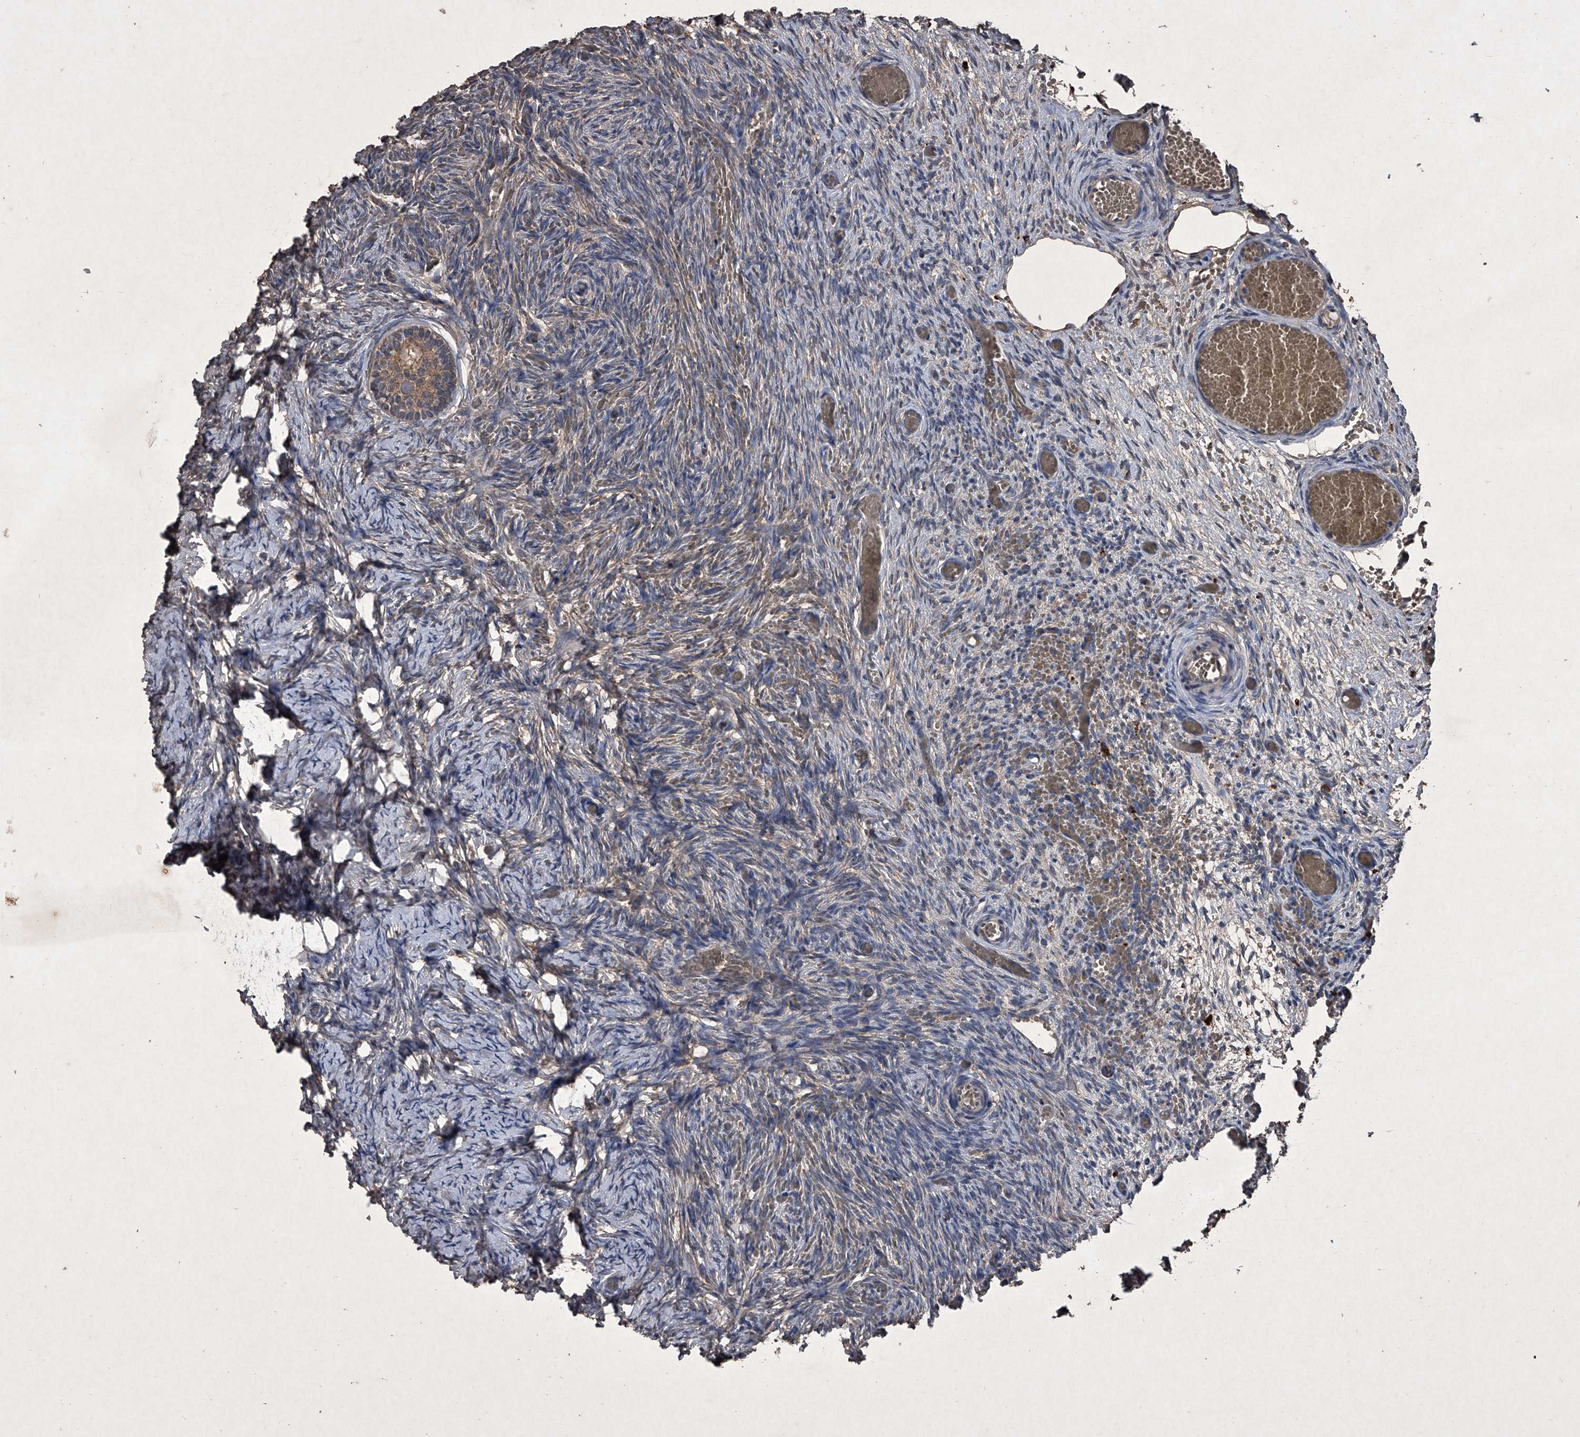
{"staining": {"intensity": "moderate", "quantity": ">75%", "location": "cytoplasmic/membranous"}, "tissue": "ovary", "cell_type": "Follicle cells", "image_type": "normal", "snomed": [{"axis": "morphology", "description": "Adenocarcinoma, NOS"}, {"axis": "topography", "description": "Endometrium"}], "caption": "Immunohistochemistry of unremarkable ovary reveals medium levels of moderate cytoplasmic/membranous staining in approximately >75% of follicle cells.", "gene": "MAPKAP1", "patient": {"sex": "female", "age": 32}}